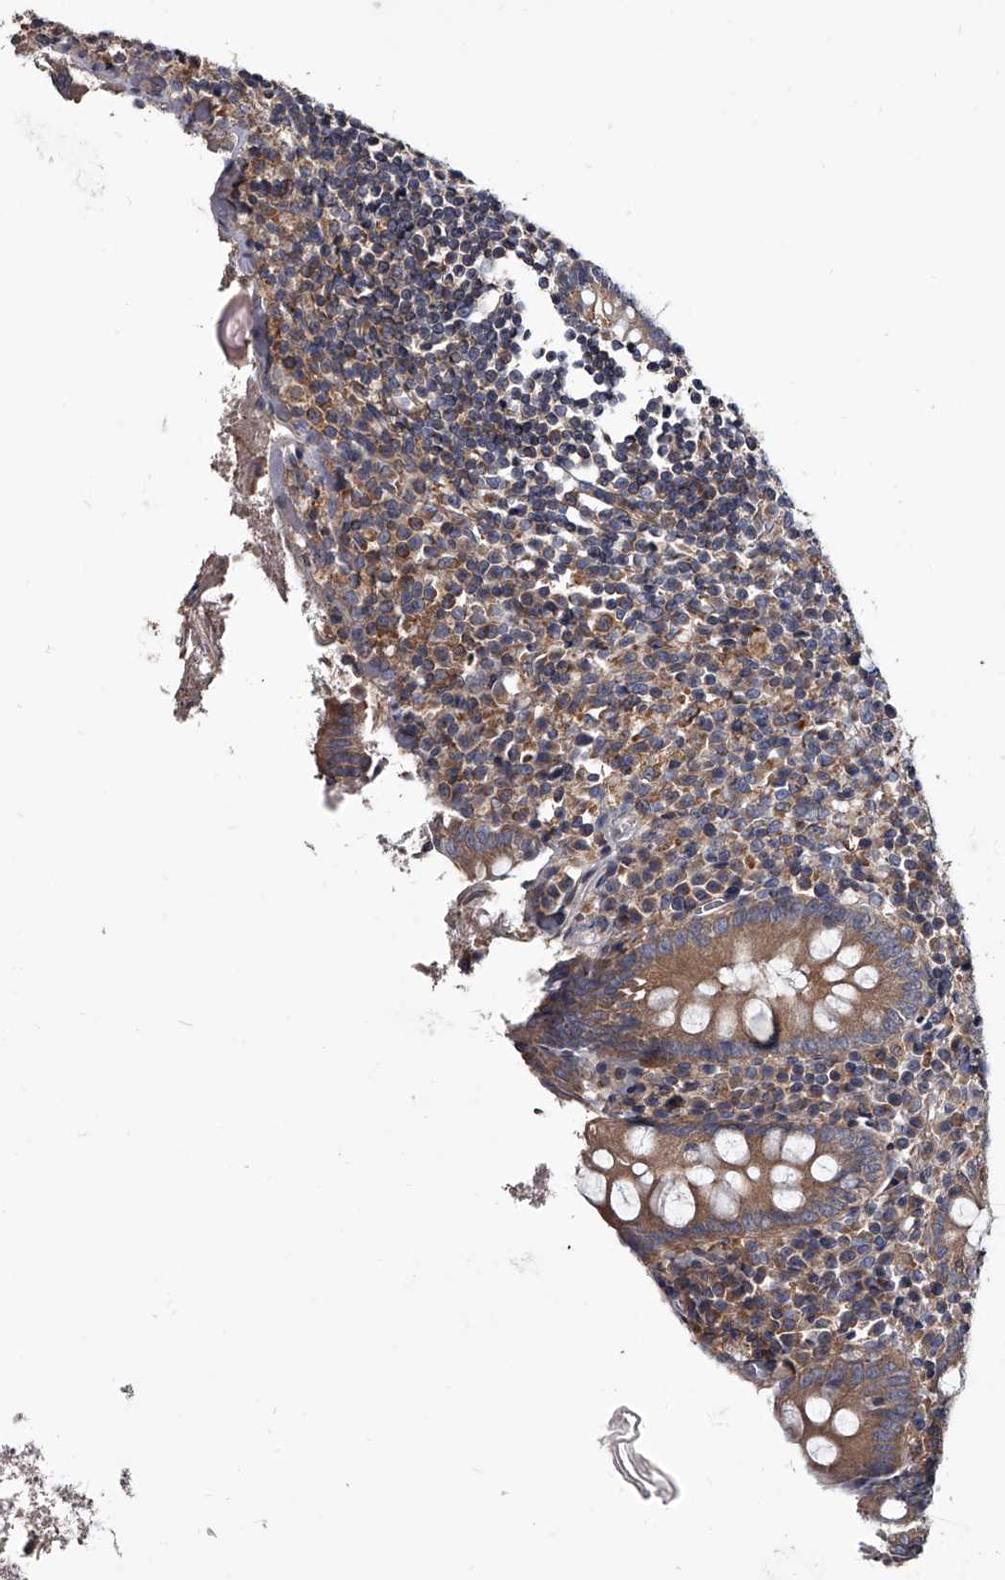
{"staining": {"intensity": "moderate", "quantity": ">75%", "location": "cytoplasmic/membranous"}, "tissue": "appendix", "cell_type": "Glandular cells", "image_type": "normal", "snomed": [{"axis": "morphology", "description": "Normal tissue, NOS"}, {"axis": "topography", "description": "Appendix"}], "caption": "Immunohistochemistry of normal appendix shows medium levels of moderate cytoplasmic/membranous expression in approximately >75% of glandular cells. (DAB IHC with brightfield microscopy, high magnification).", "gene": "GAPVD1", "patient": {"sex": "female", "age": 17}}